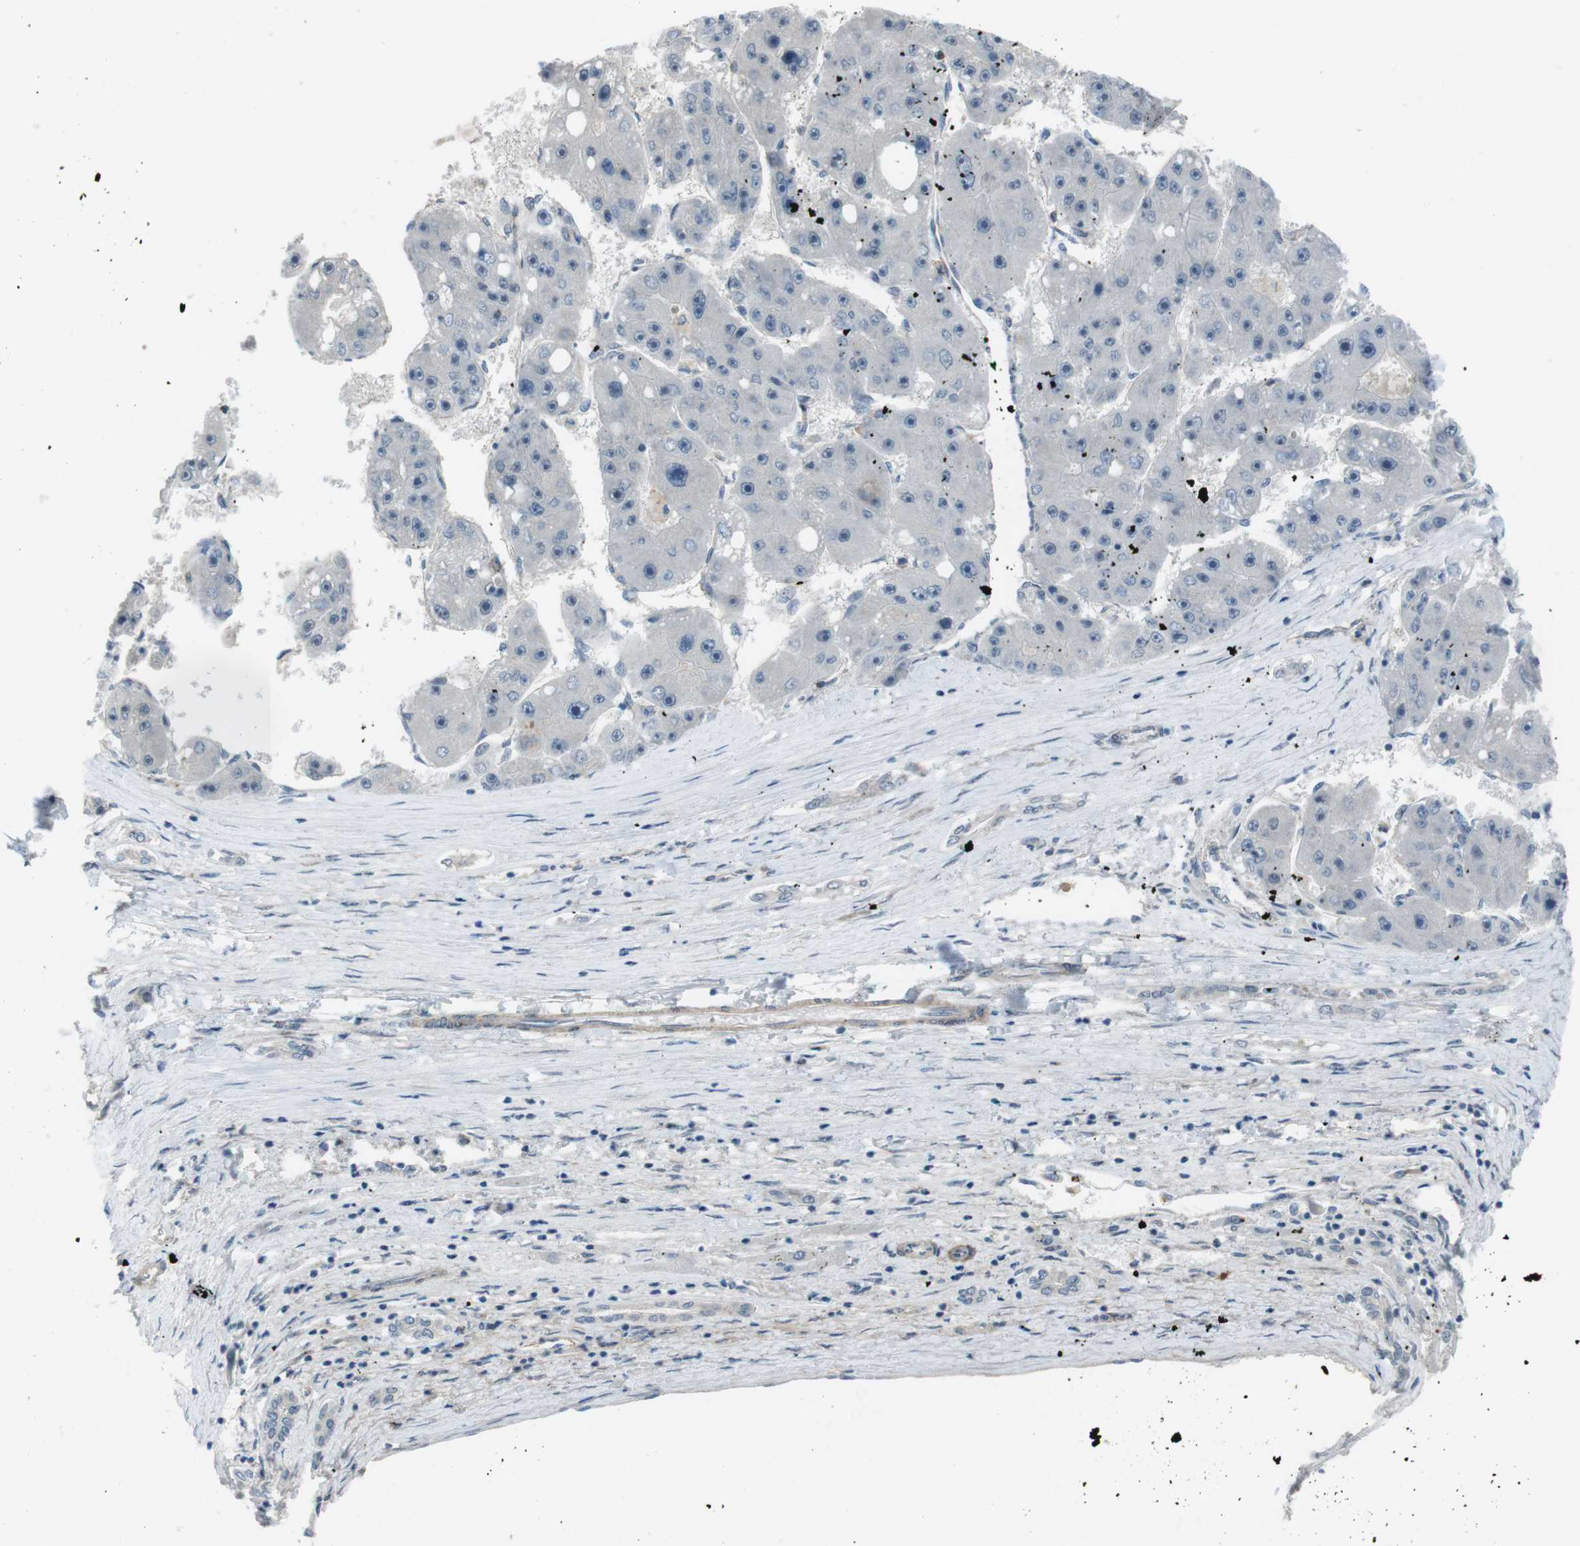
{"staining": {"intensity": "negative", "quantity": "none", "location": "none"}, "tissue": "liver cancer", "cell_type": "Tumor cells", "image_type": "cancer", "snomed": [{"axis": "morphology", "description": "Carcinoma, Hepatocellular, NOS"}, {"axis": "topography", "description": "Liver"}], "caption": "Hepatocellular carcinoma (liver) stained for a protein using immunohistochemistry exhibits no positivity tumor cells.", "gene": "ANK2", "patient": {"sex": "female", "age": 61}}